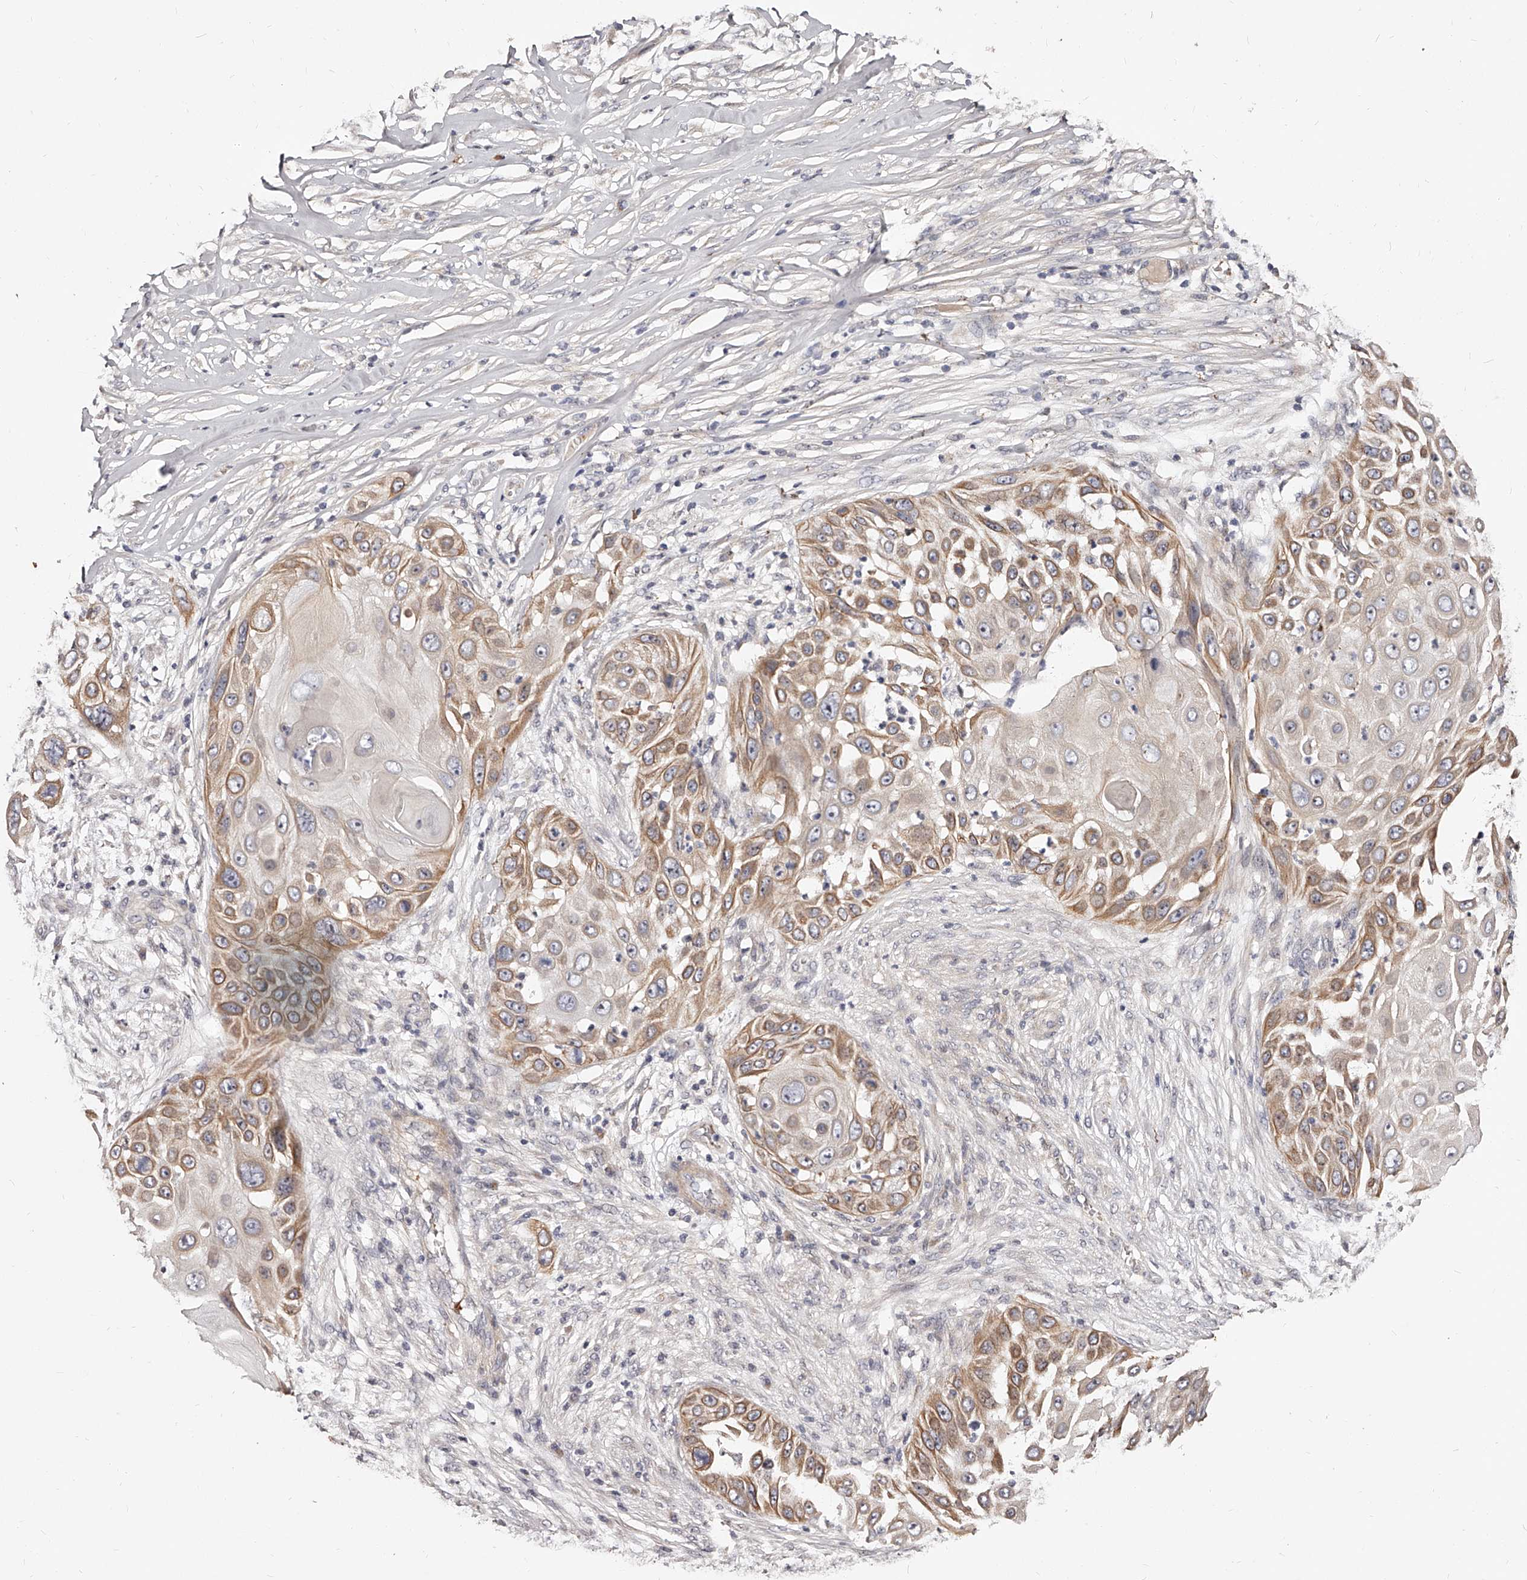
{"staining": {"intensity": "moderate", "quantity": "25%-75%", "location": "cytoplasmic/membranous"}, "tissue": "skin cancer", "cell_type": "Tumor cells", "image_type": "cancer", "snomed": [{"axis": "morphology", "description": "Squamous cell carcinoma, NOS"}, {"axis": "topography", "description": "Skin"}], "caption": "Squamous cell carcinoma (skin) tissue reveals moderate cytoplasmic/membranous positivity in approximately 25%-75% of tumor cells", "gene": "ZNF502", "patient": {"sex": "female", "age": 44}}